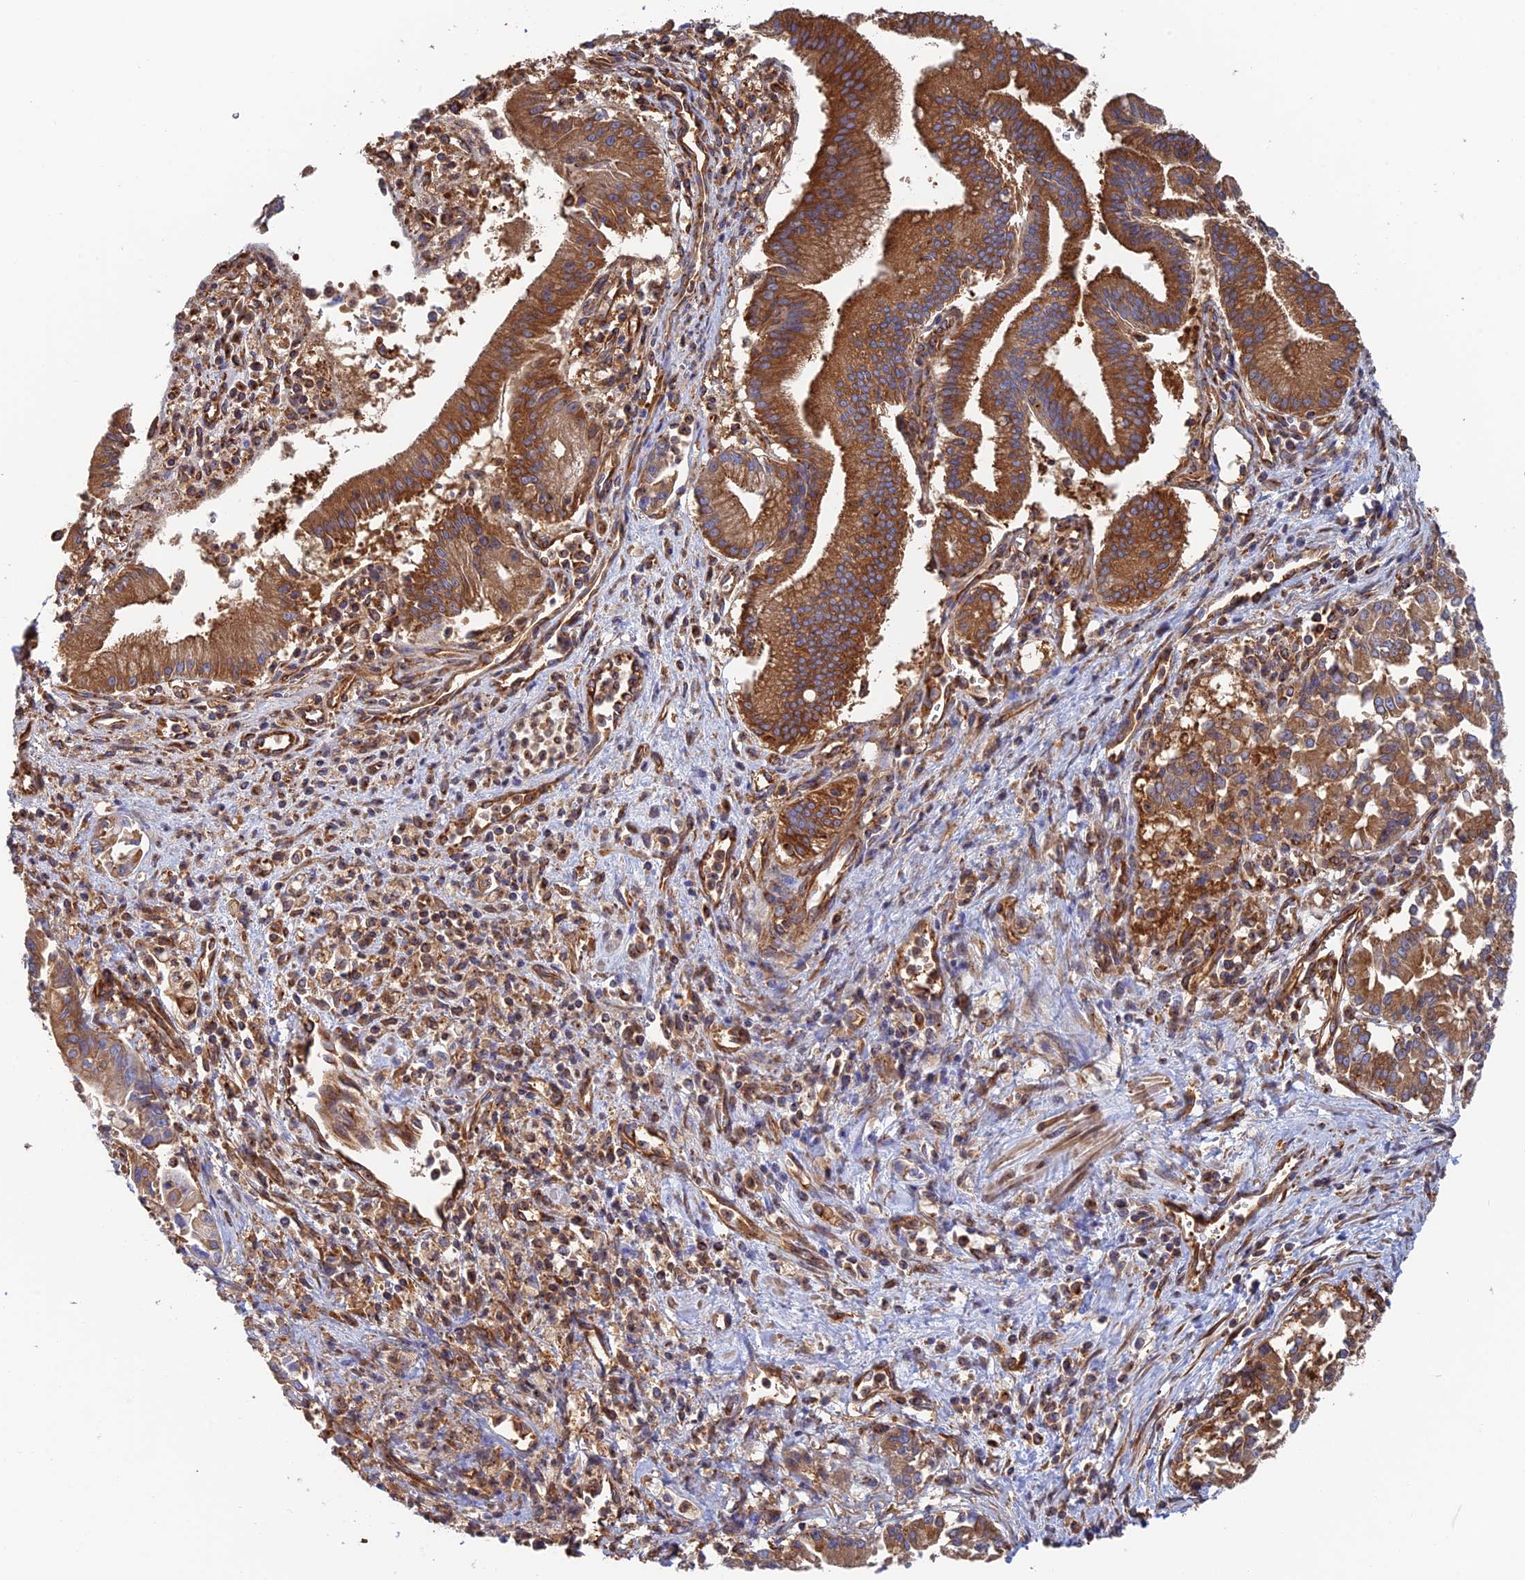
{"staining": {"intensity": "strong", "quantity": ">75%", "location": "cytoplasmic/membranous"}, "tissue": "pancreatic cancer", "cell_type": "Tumor cells", "image_type": "cancer", "snomed": [{"axis": "morphology", "description": "Adenocarcinoma, NOS"}, {"axis": "topography", "description": "Pancreas"}], "caption": "A high-resolution histopathology image shows immunohistochemistry staining of pancreatic adenocarcinoma, which shows strong cytoplasmic/membranous staining in approximately >75% of tumor cells.", "gene": "DCTN2", "patient": {"sex": "male", "age": 78}}